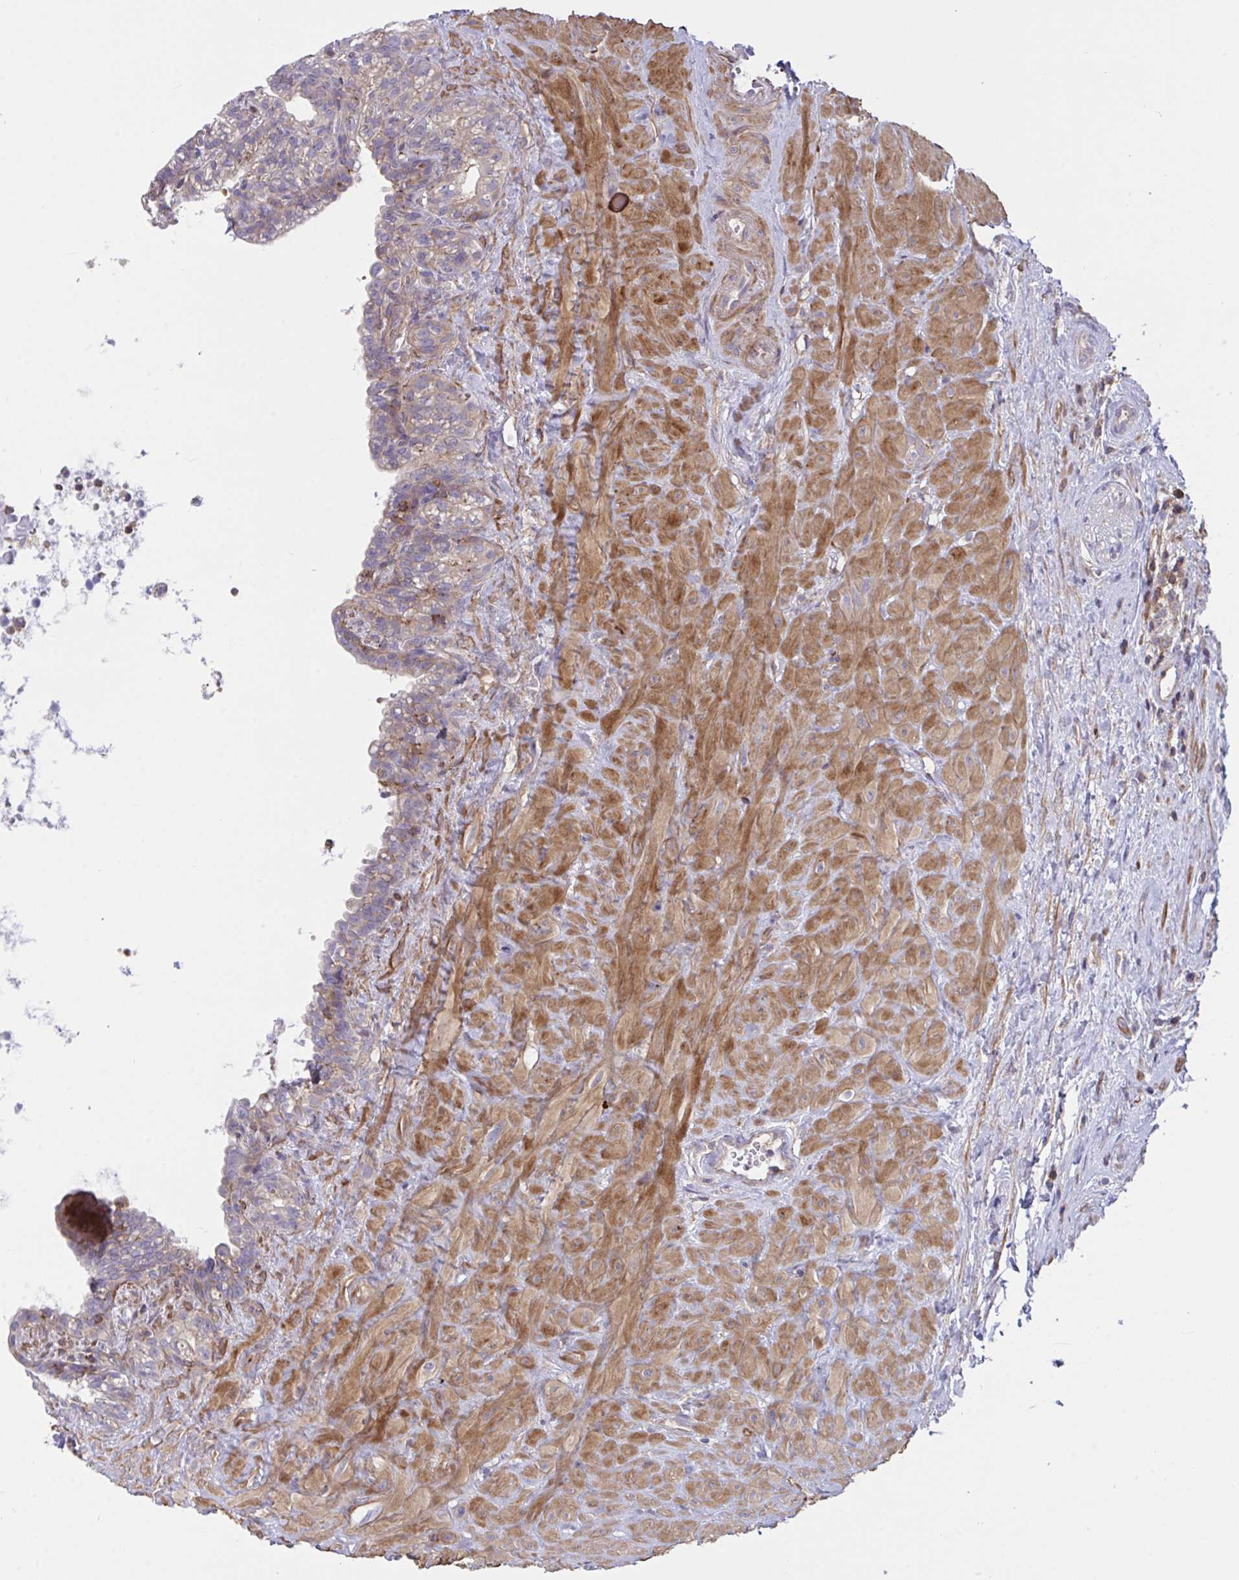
{"staining": {"intensity": "weak", "quantity": "25%-75%", "location": "cytoplasmic/membranous"}, "tissue": "seminal vesicle", "cell_type": "Glandular cells", "image_type": "normal", "snomed": [{"axis": "morphology", "description": "Normal tissue, NOS"}, {"axis": "topography", "description": "Seminal veicle"}], "caption": "Brown immunohistochemical staining in unremarkable seminal vesicle exhibits weak cytoplasmic/membranous positivity in about 25%-75% of glandular cells.", "gene": "PPIH", "patient": {"sex": "male", "age": 76}}